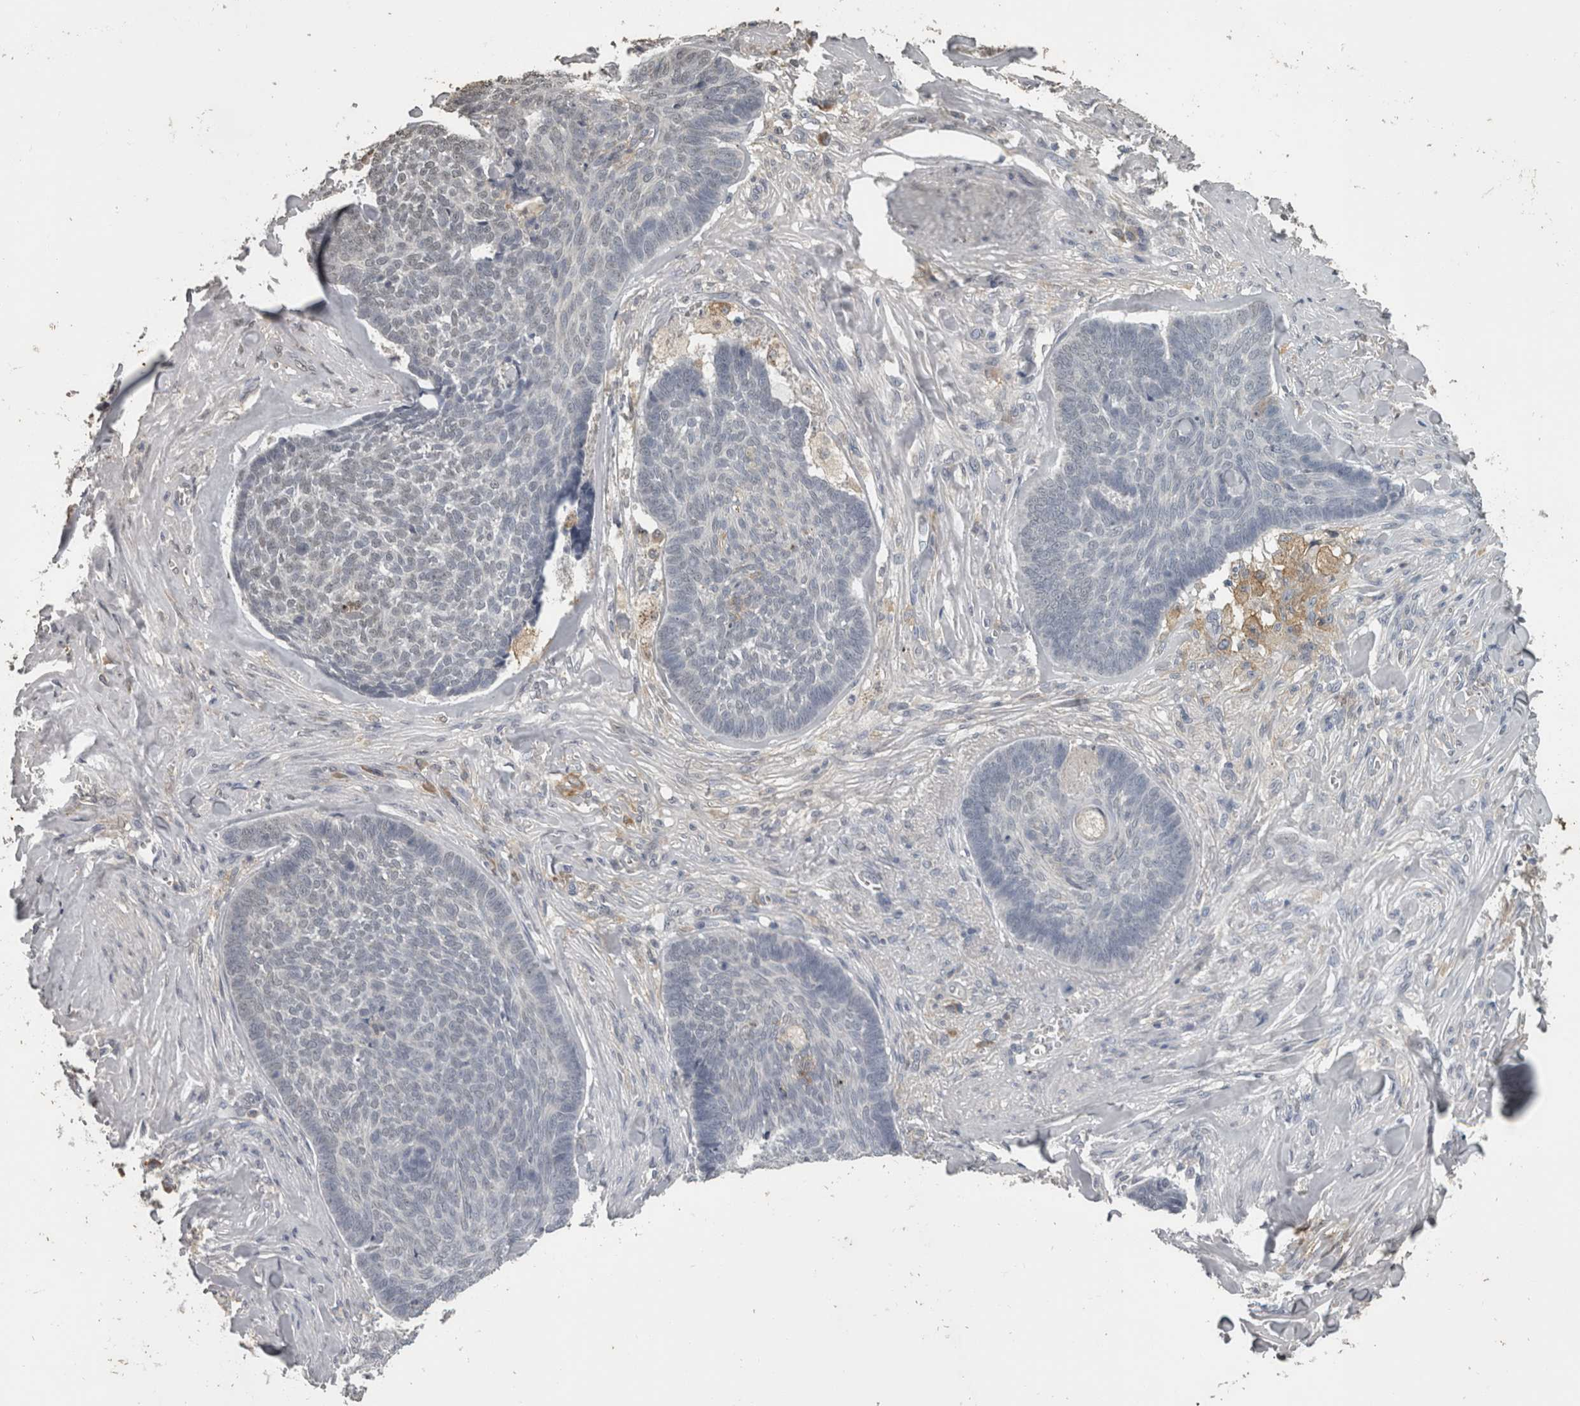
{"staining": {"intensity": "negative", "quantity": "none", "location": "none"}, "tissue": "skin cancer", "cell_type": "Tumor cells", "image_type": "cancer", "snomed": [{"axis": "morphology", "description": "Basal cell carcinoma"}, {"axis": "topography", "description": "Skin"}], "caption": "High magnification brightfield microscopy of skin cancer stained with DAB (3,3'-diaminobenzidine) (brown) and counterstained with hematoxylin (blue): tumor cells show no significant positivity. The staining is performed using DAB brown chromogen with nuclei counter-stained in using hematoxylin.", "gene": "PIK3AP1", "patient": {"sex": "male", "age": 84}}